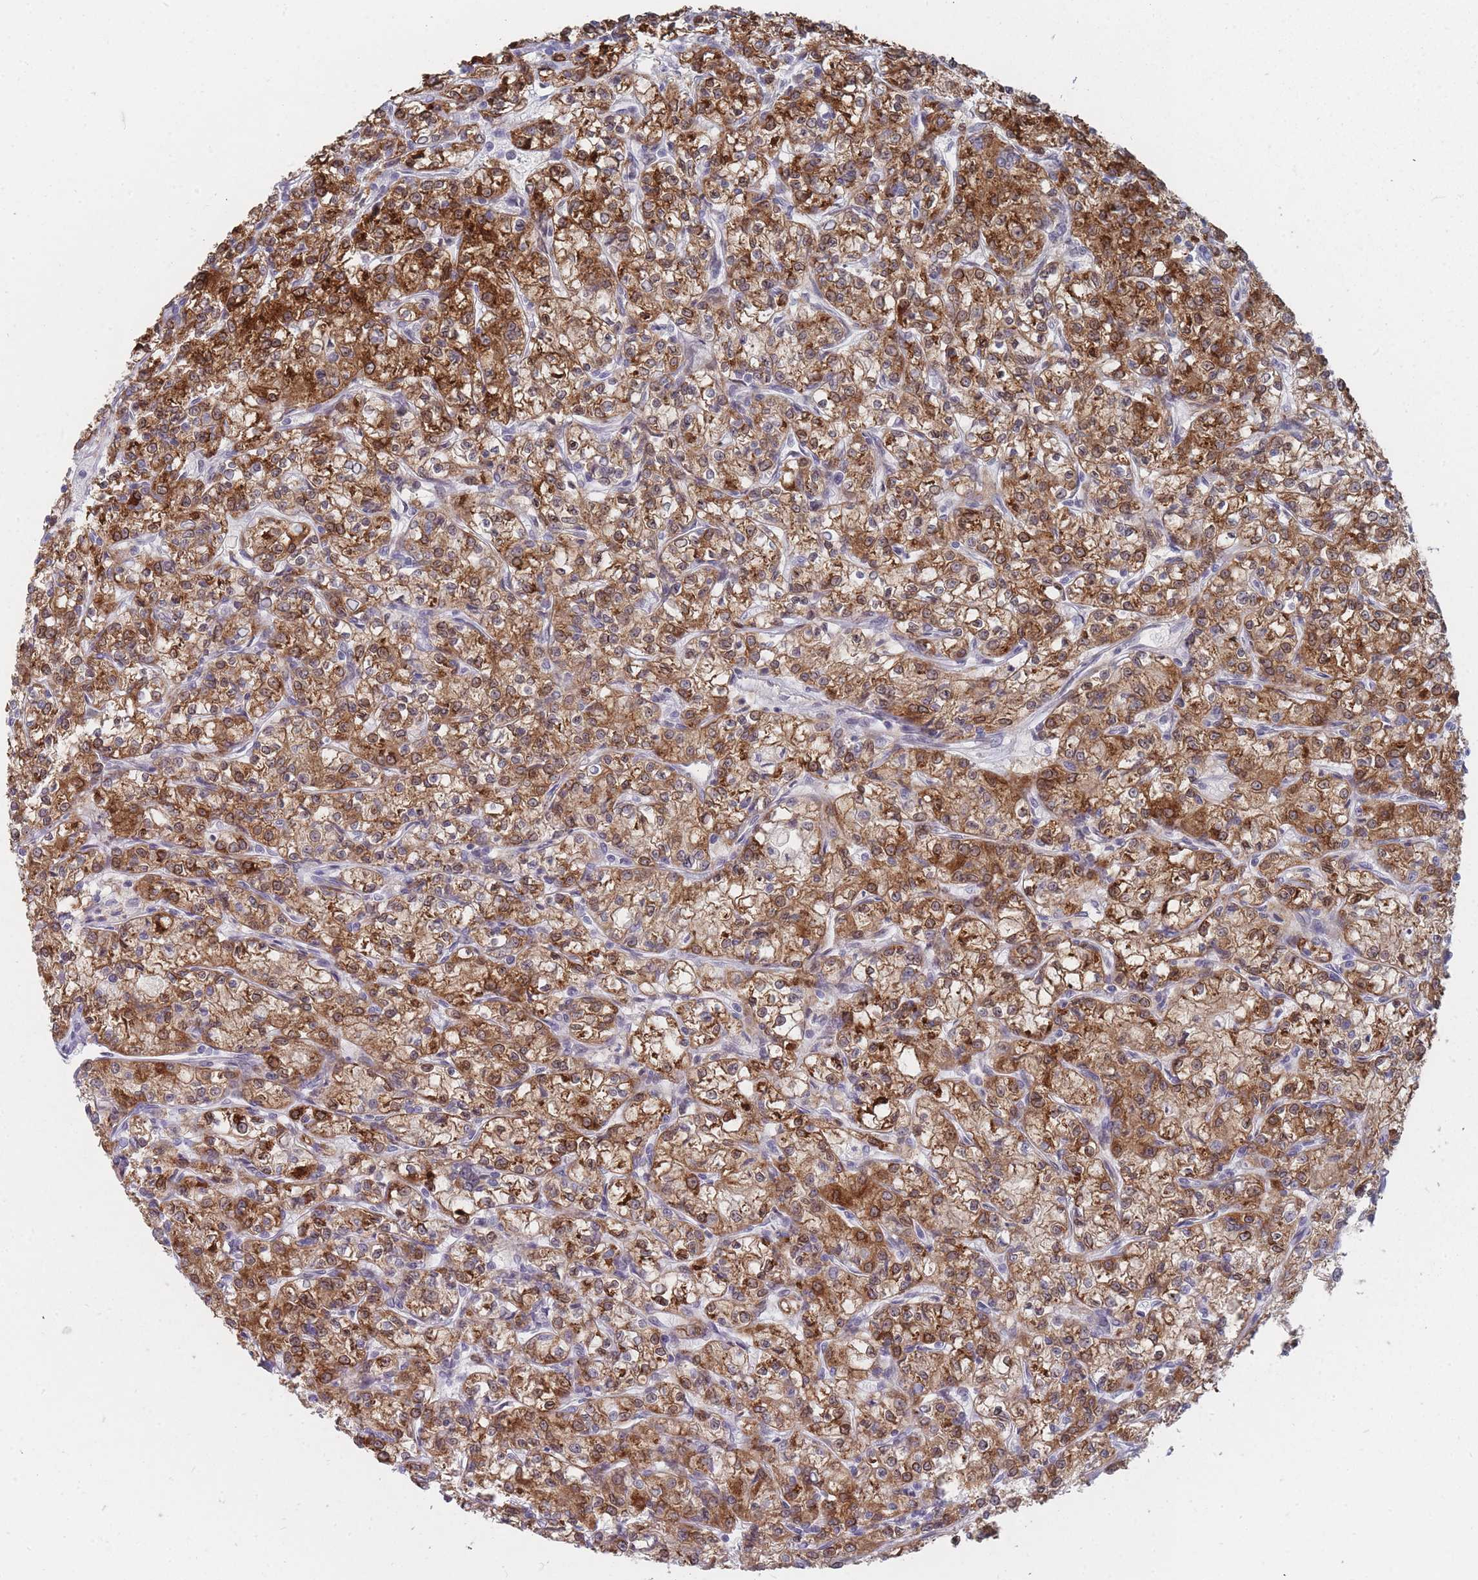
{"staining": {"intensity": "strong", "quantity": ">75%", "location": "cytoplasmic/membranous,nuclear"}, "tissue": "renal cancer", "cell_type": "Tumor cells", "image_type": "cancer", "snomed": [{"axis": "morphology", "description": "Adenocarcinoma, NOS"}, {"axis": "topography", "description": "Kidney"}], "caption": "The immunohistochemical stain shows strong cytoplasmic/membranous and nuclear staining in tumor cells of adenocarcinoma (renal) tissue.", "gene": "GINS1", "patient": {"sex": "female", "age": 59}}